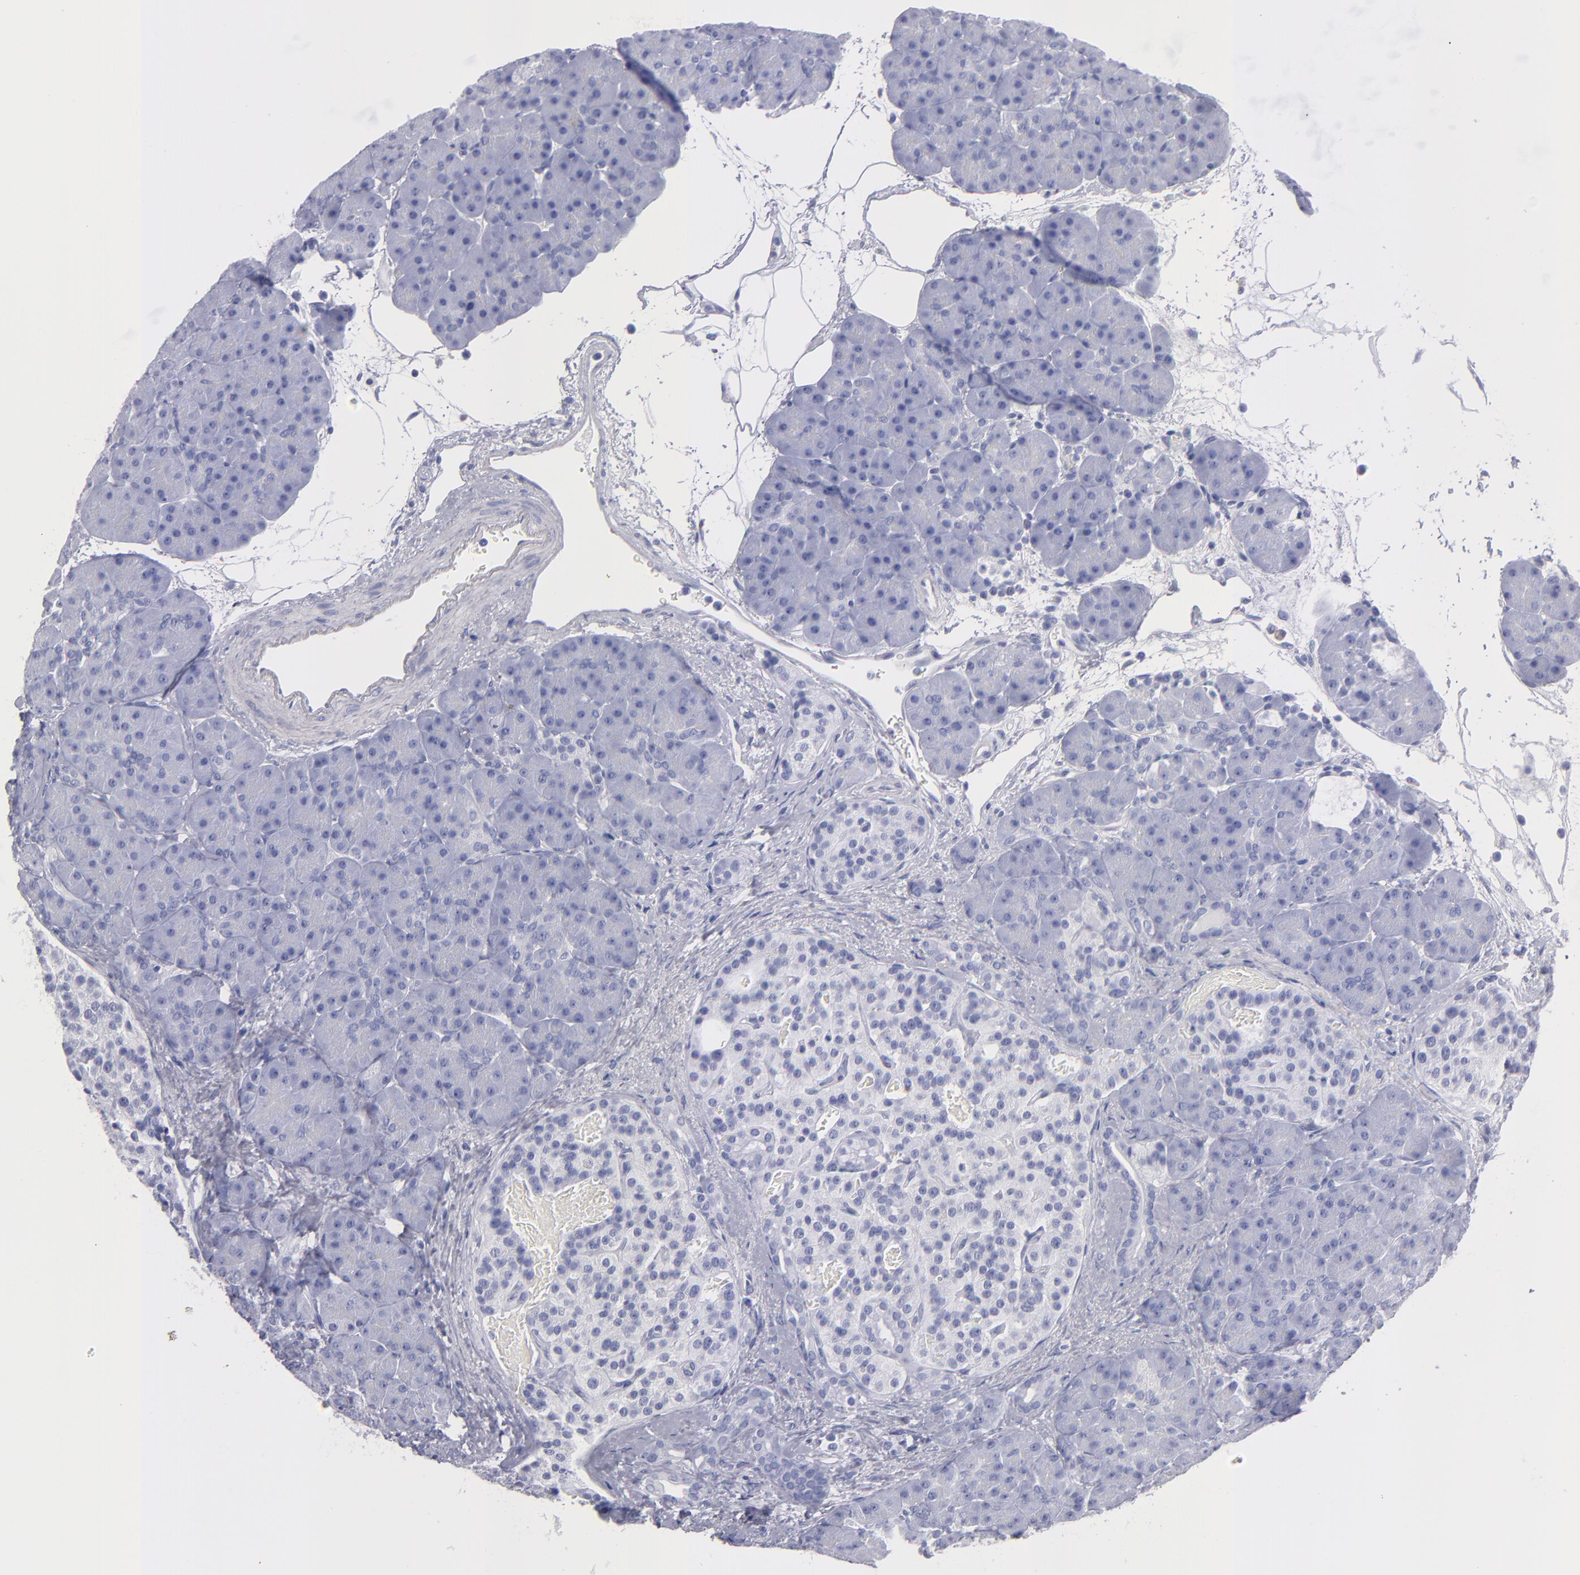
{"staining": {"intensity": "negative", "quantity": "none", "location": "none"}, "tissue": "pancreas", "cell_type": "Exocrine glandular cells", "image_type": "normal", "snomed": [{"axis": "morphology", "description": "Normal tissue, NOS"}, {"axis": "topography", "description": "Pancreas"}], "caption": "Immunohistochemical staining of benign human pancreas exhibits no significant expression in exocrine glandular cells.", "gene": "MB", "patient": {"sex": "male", "age": 66}}